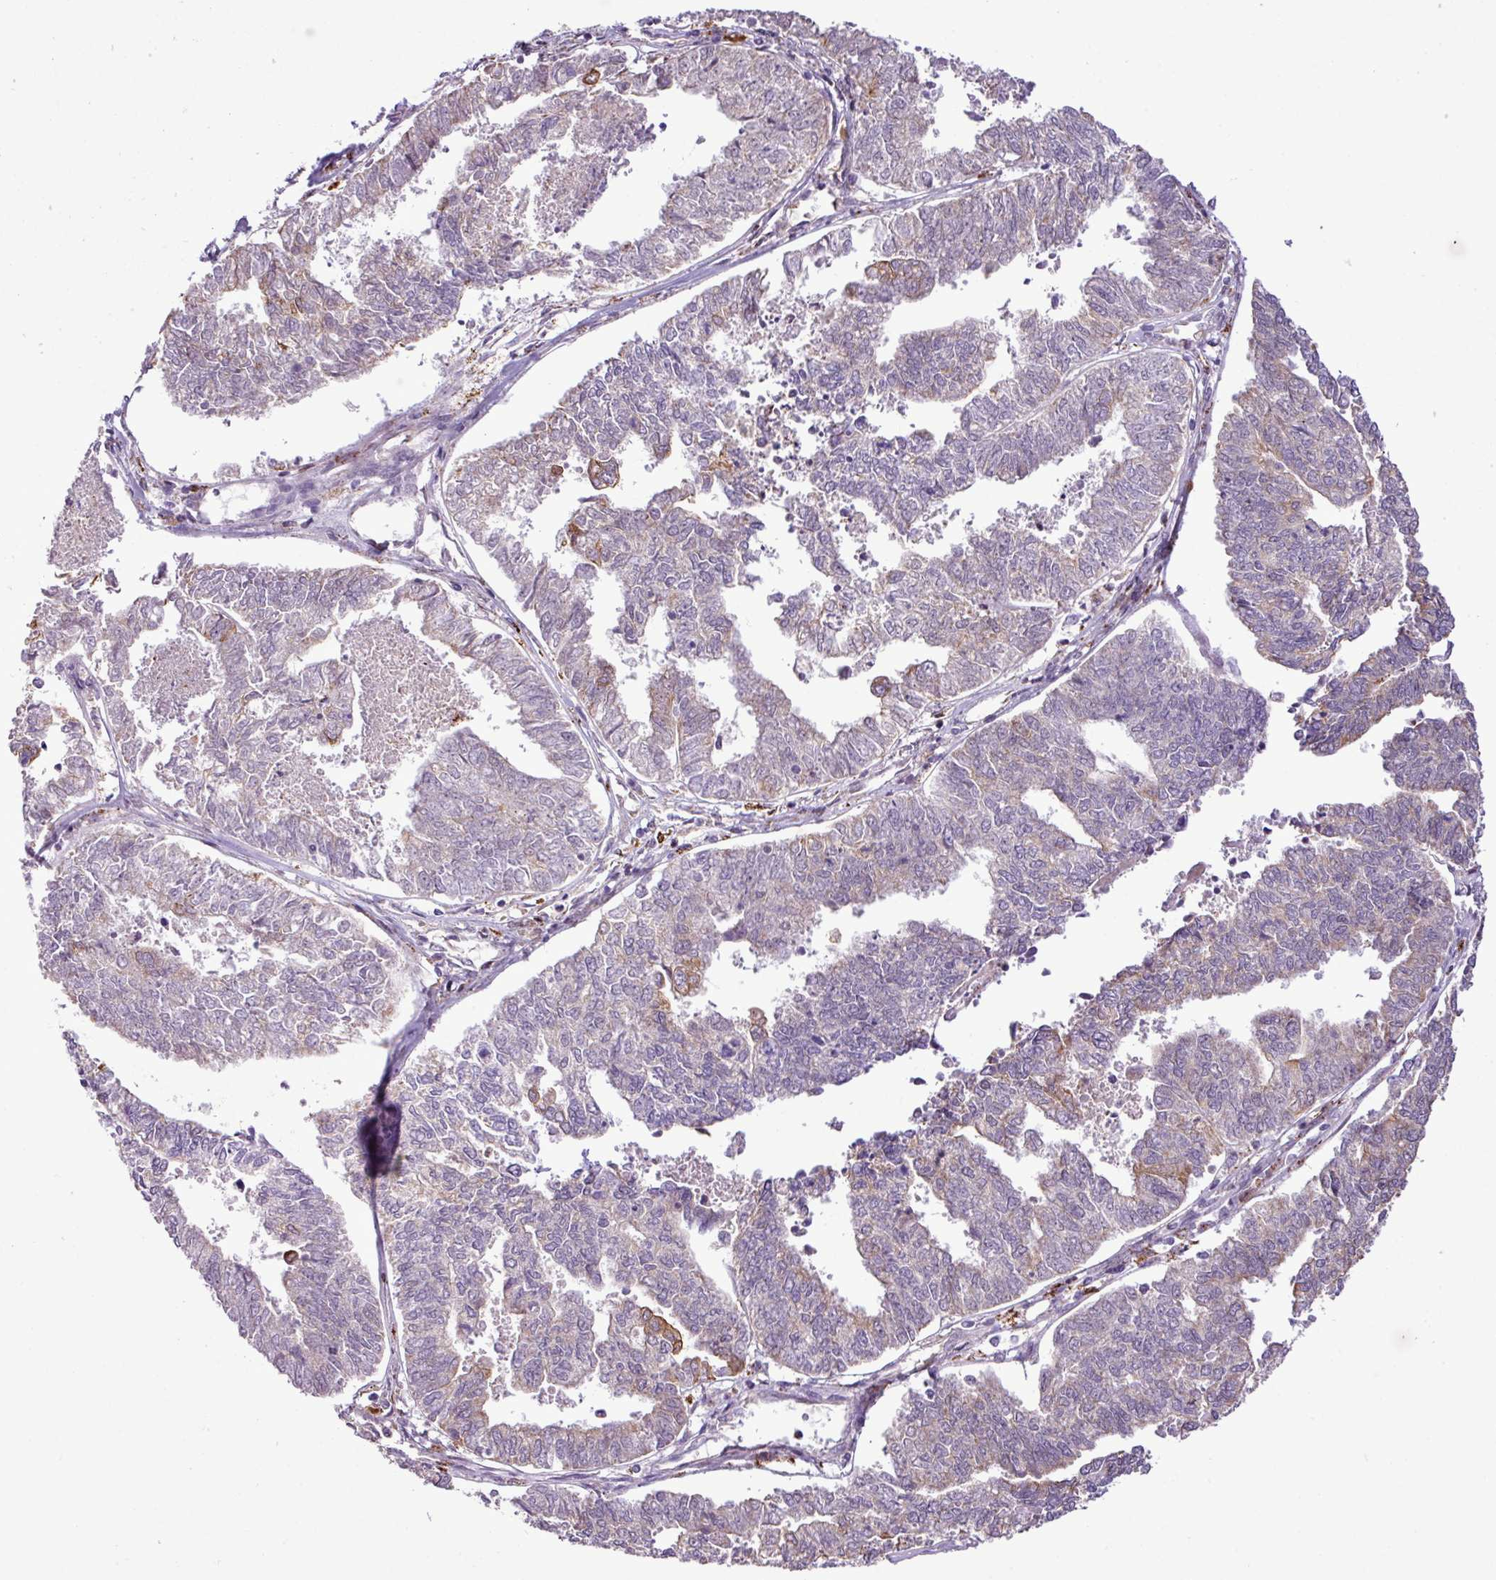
{"staining": {"intensity": "moderate", "quantity": "<25%", "location": "cytoplasmic/membranous"}, "tissue": "endometrial cancer", "cell_type": "Tumor cells", "image_type": "cancer", "snomed": [{"axis": "morphology", "description": "Adenocarcinoma, NOS"}, {"axis": "topography", "description": "Endometrium"}], "caption": "Protein analysis of endometrial cancer tissue shows moderate cytoplasmic/membranous positivity in about <25% of tumor cells.", "gene": "SGPP1", "patient": {"sex": "female", "age": 73}}